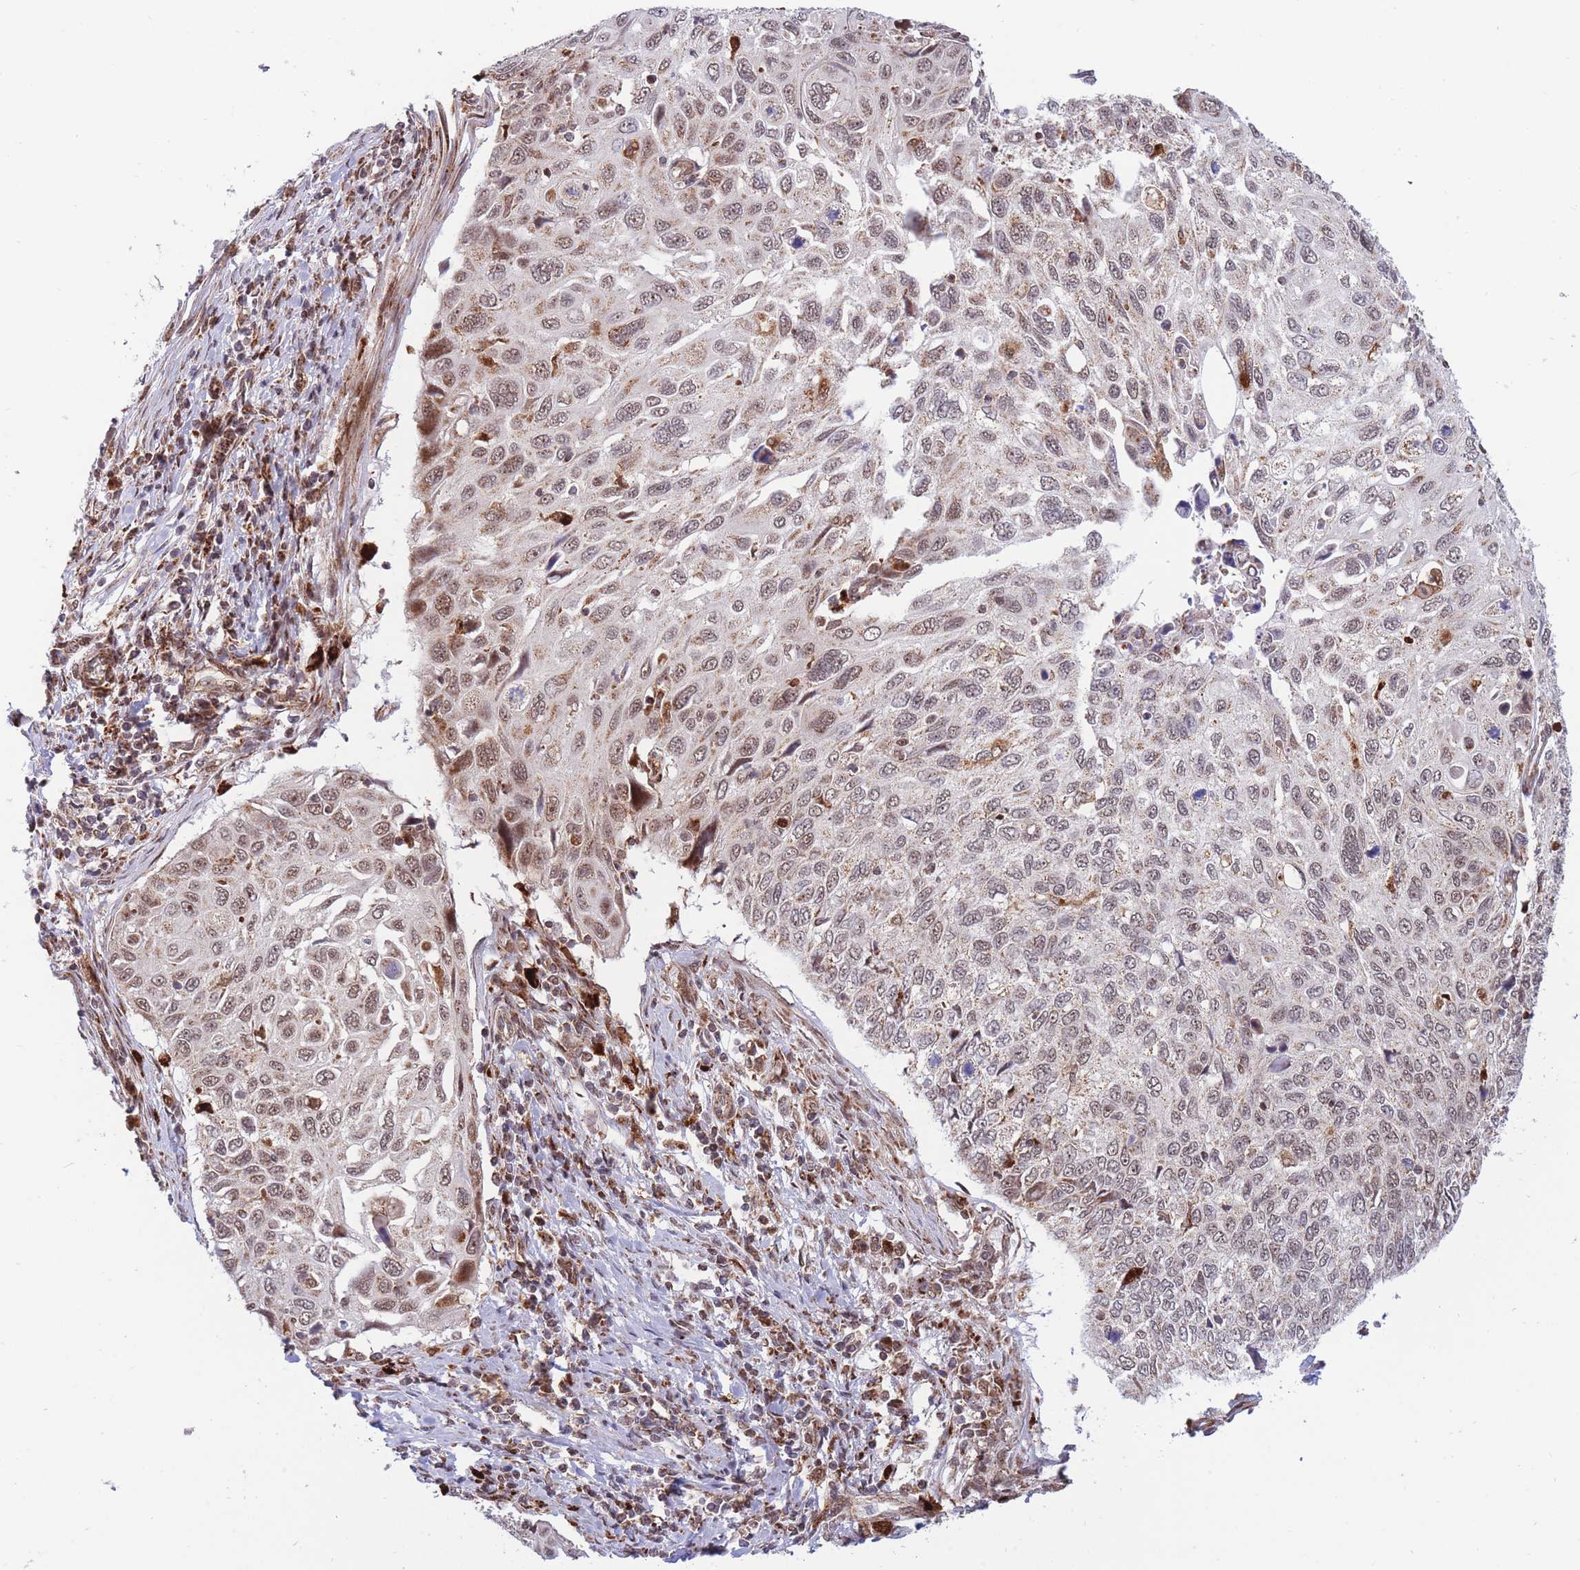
{"staining": {"intensity": "moderate", "quantity": ">75%", "location": "nuclear"}, "tissue": "cervical cancer", "cell_type": "Tumor cells", "image_type": "cancer", "snomed": [{"axis": "morphology", "description": "Squamous cell carcinoma, NOS"}, {"axis": "topography", "description": "Cervix"}], "caption": "Brown immunohistochemical staining in human squamous cell carcinoma (cervical) demonstrates moderate nuclear expression in about >75% of tumor cells.", "gene": "BOD1L1", "patient": {"sex": "female", "age": 70}}